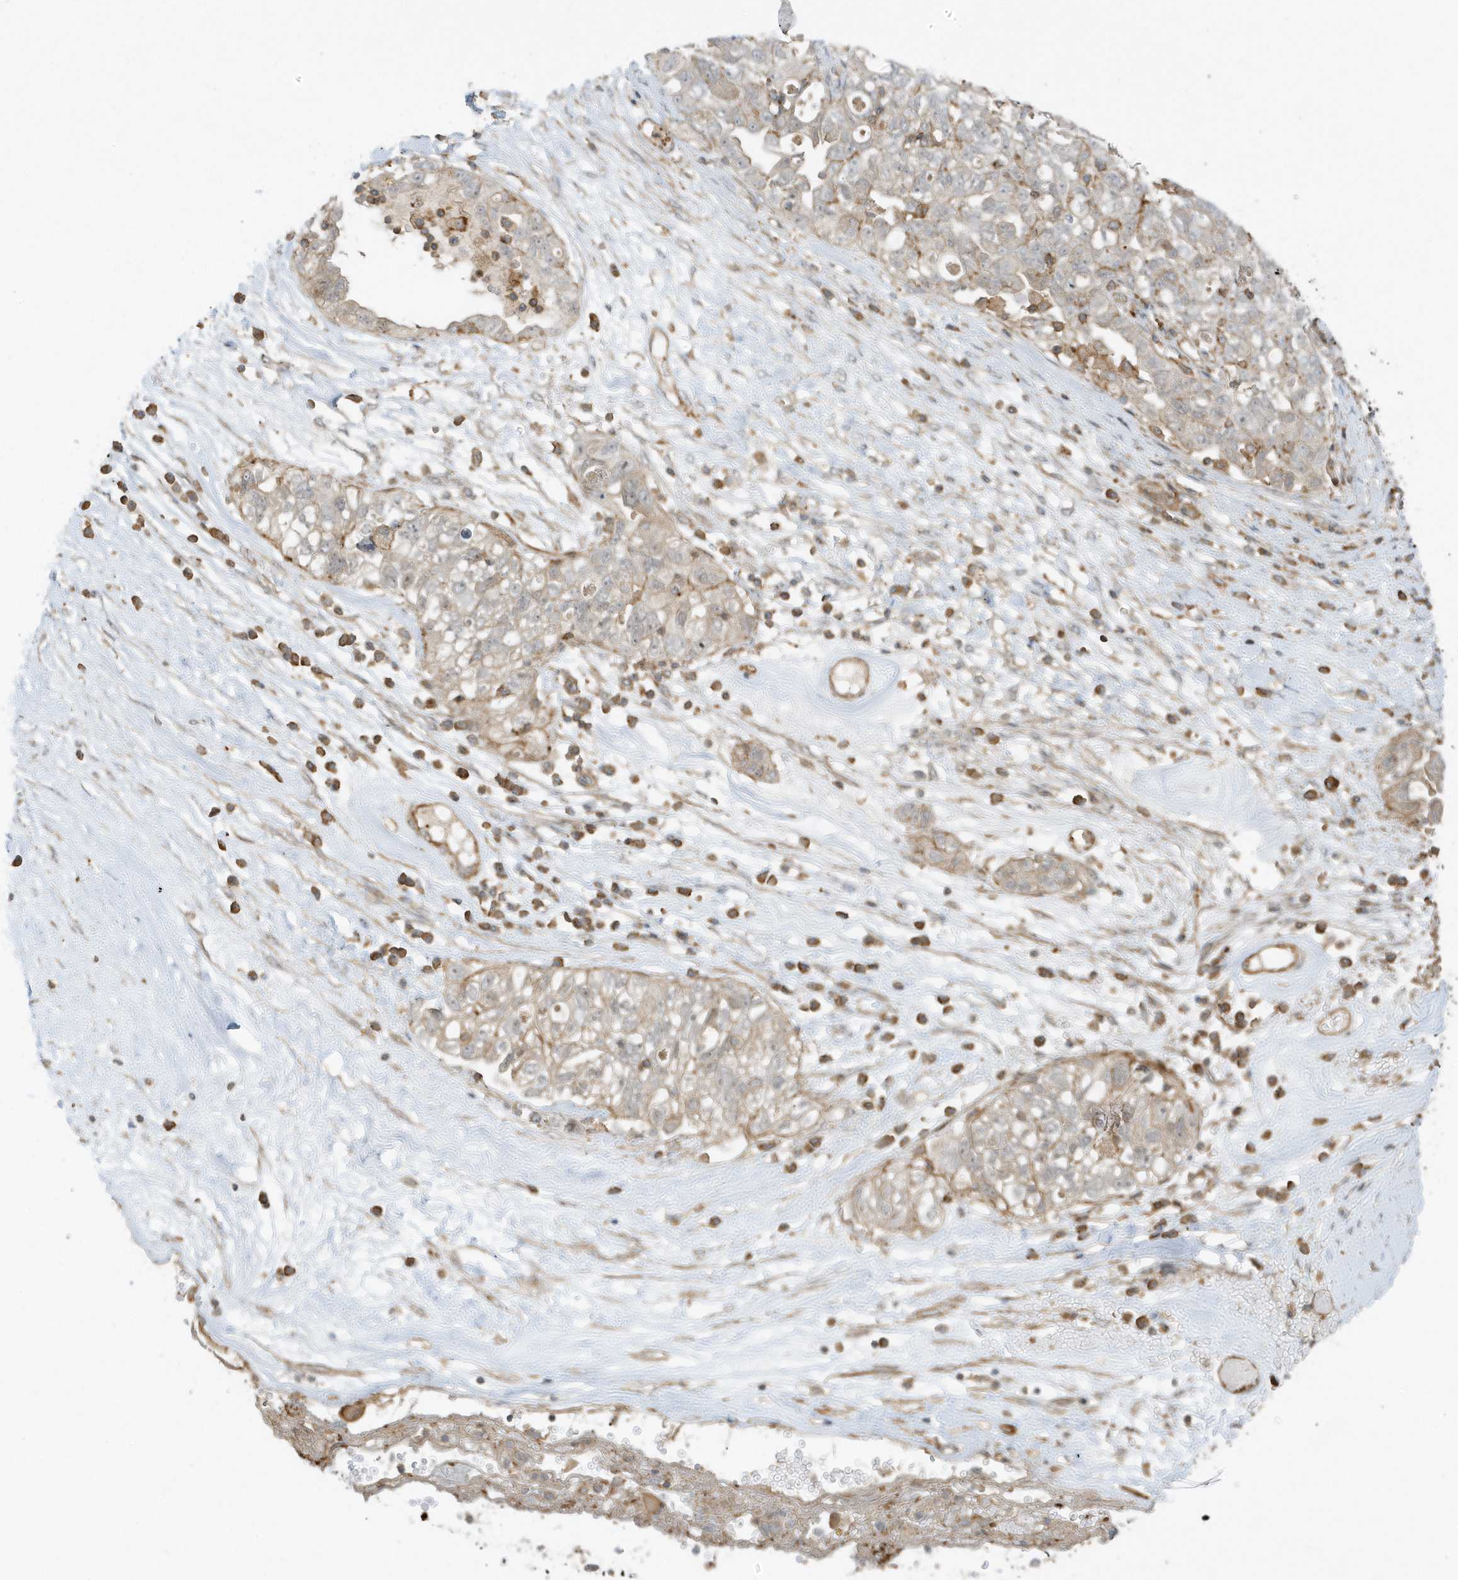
{"staining": {"intensity": "weak", "quantity": "<25%", "location": "cytoplasmic/membranous,nuclear"}, "tissue": "ovarian cancer", "cell_type": "Tumor cells", "image_type": "cancer", "snomed": [{"axis": "morphology", "description": "Carcinoma, NOS"}, {"axis": "morphology", "description": "Cystadenocarcinoma, serous, NOS"}, {"axis": "topography", "description": "Ovary"}], "caption": "High magnification brightfield microscopy of ovarian carcinoma stained with DAB (3,3'-diaminobenzidine) (brown) and counterstained with hematoxylin (blue): tumor cells show no significant expression. (Brightfield microscopy of DAB (3,3'-diaminobenzidine) immunohistochemistry at high magnification).", "gene": "ZBTB8A", "patient": {"sex": "female", "age": 69}}